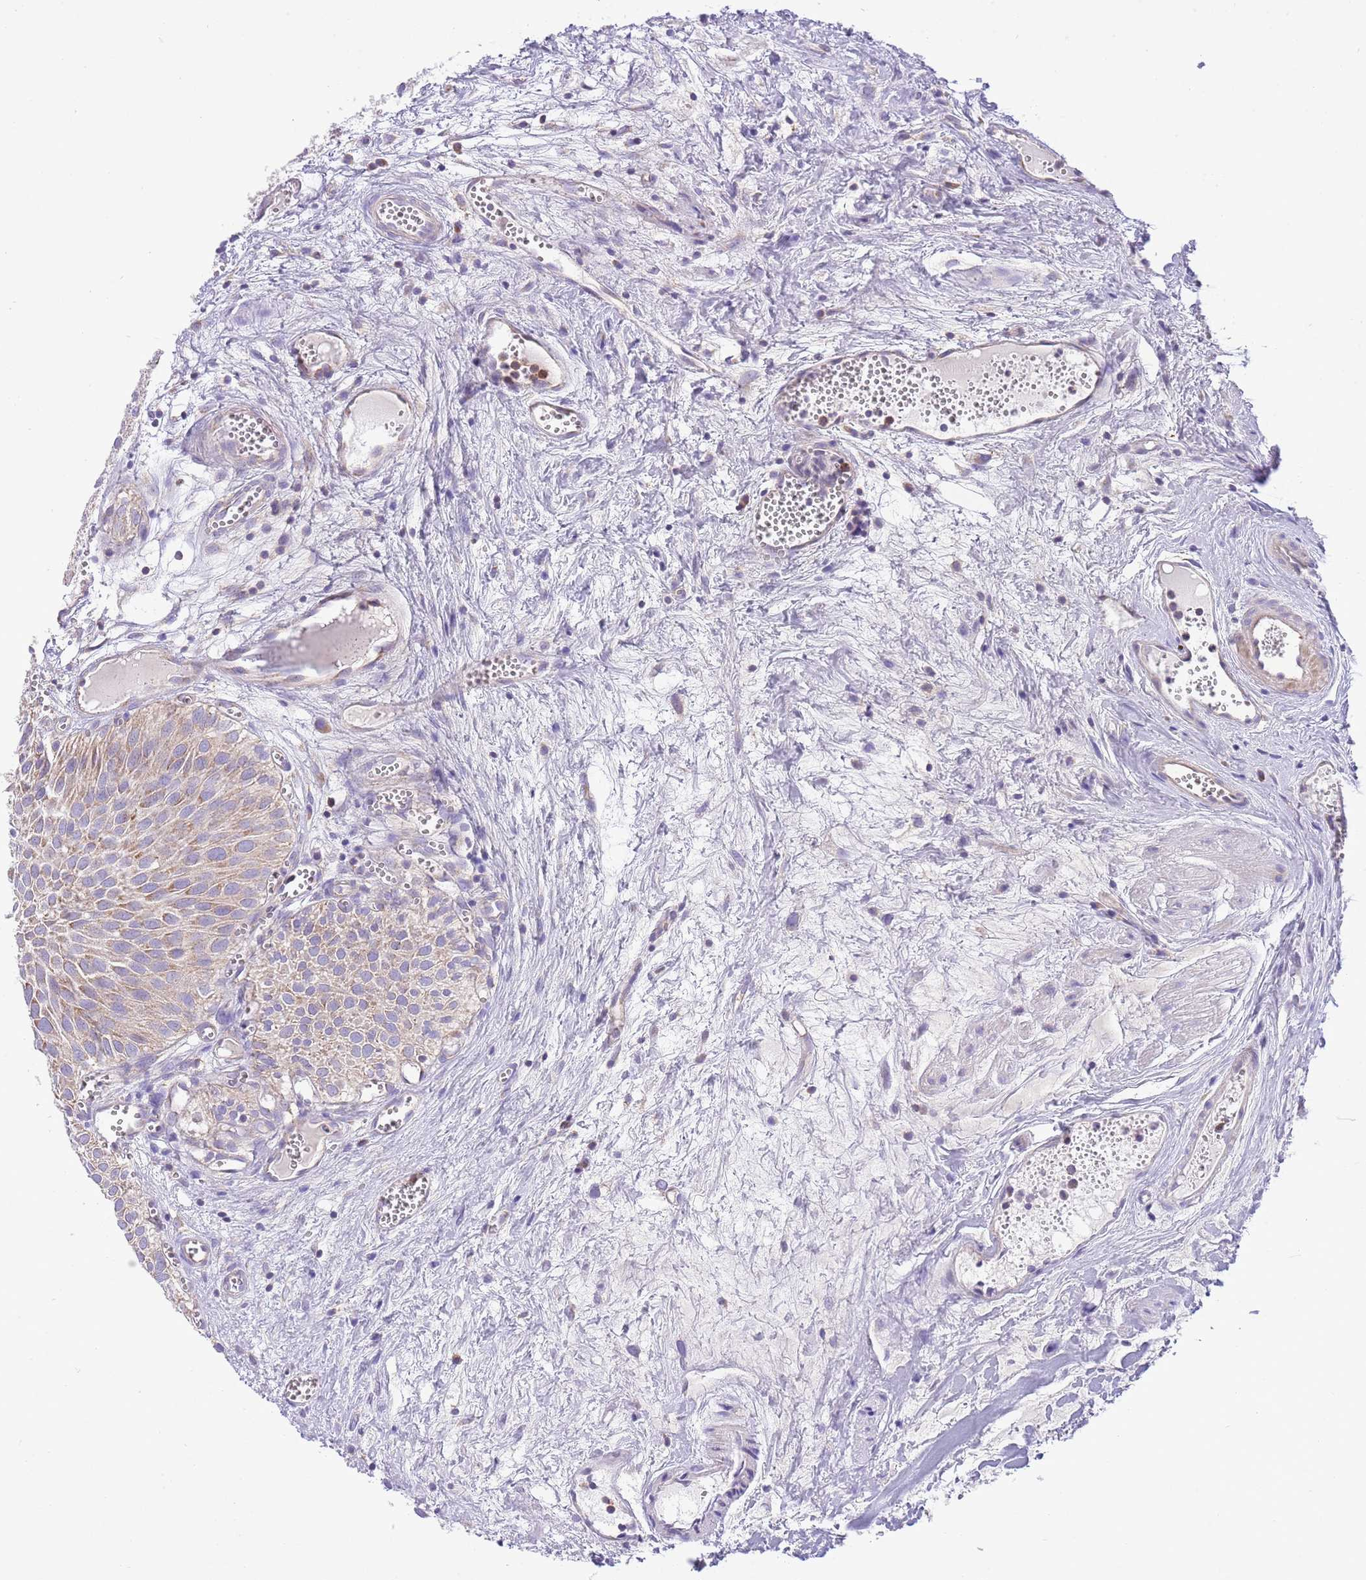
{"staining": {"intensity": "weak", "quantity": "25%-75%", "location": "cytoplasmic/membranous"}, "tissue": "urothelial cancer", "cell_type": "Tumor cells", "image_type": "cancer", "snomed": [{"axis": "morphology", "description": "Urothelial carcinoma, Low grade"}, {"axis": "topography", "description": "Urinary bladder"}], "caption": "Urothelial cancer was stained to show a protein in brown. There is low levels of weak cytoplasmic/membranous staining in about 25%-75% of tumor cells. Using DAB (brown) and hematoxylin (blue) stains, captured at high magnification using brightfield microscopy.", "gene": "OAZ2", "patient": {"sex": "male", "age": 88}}